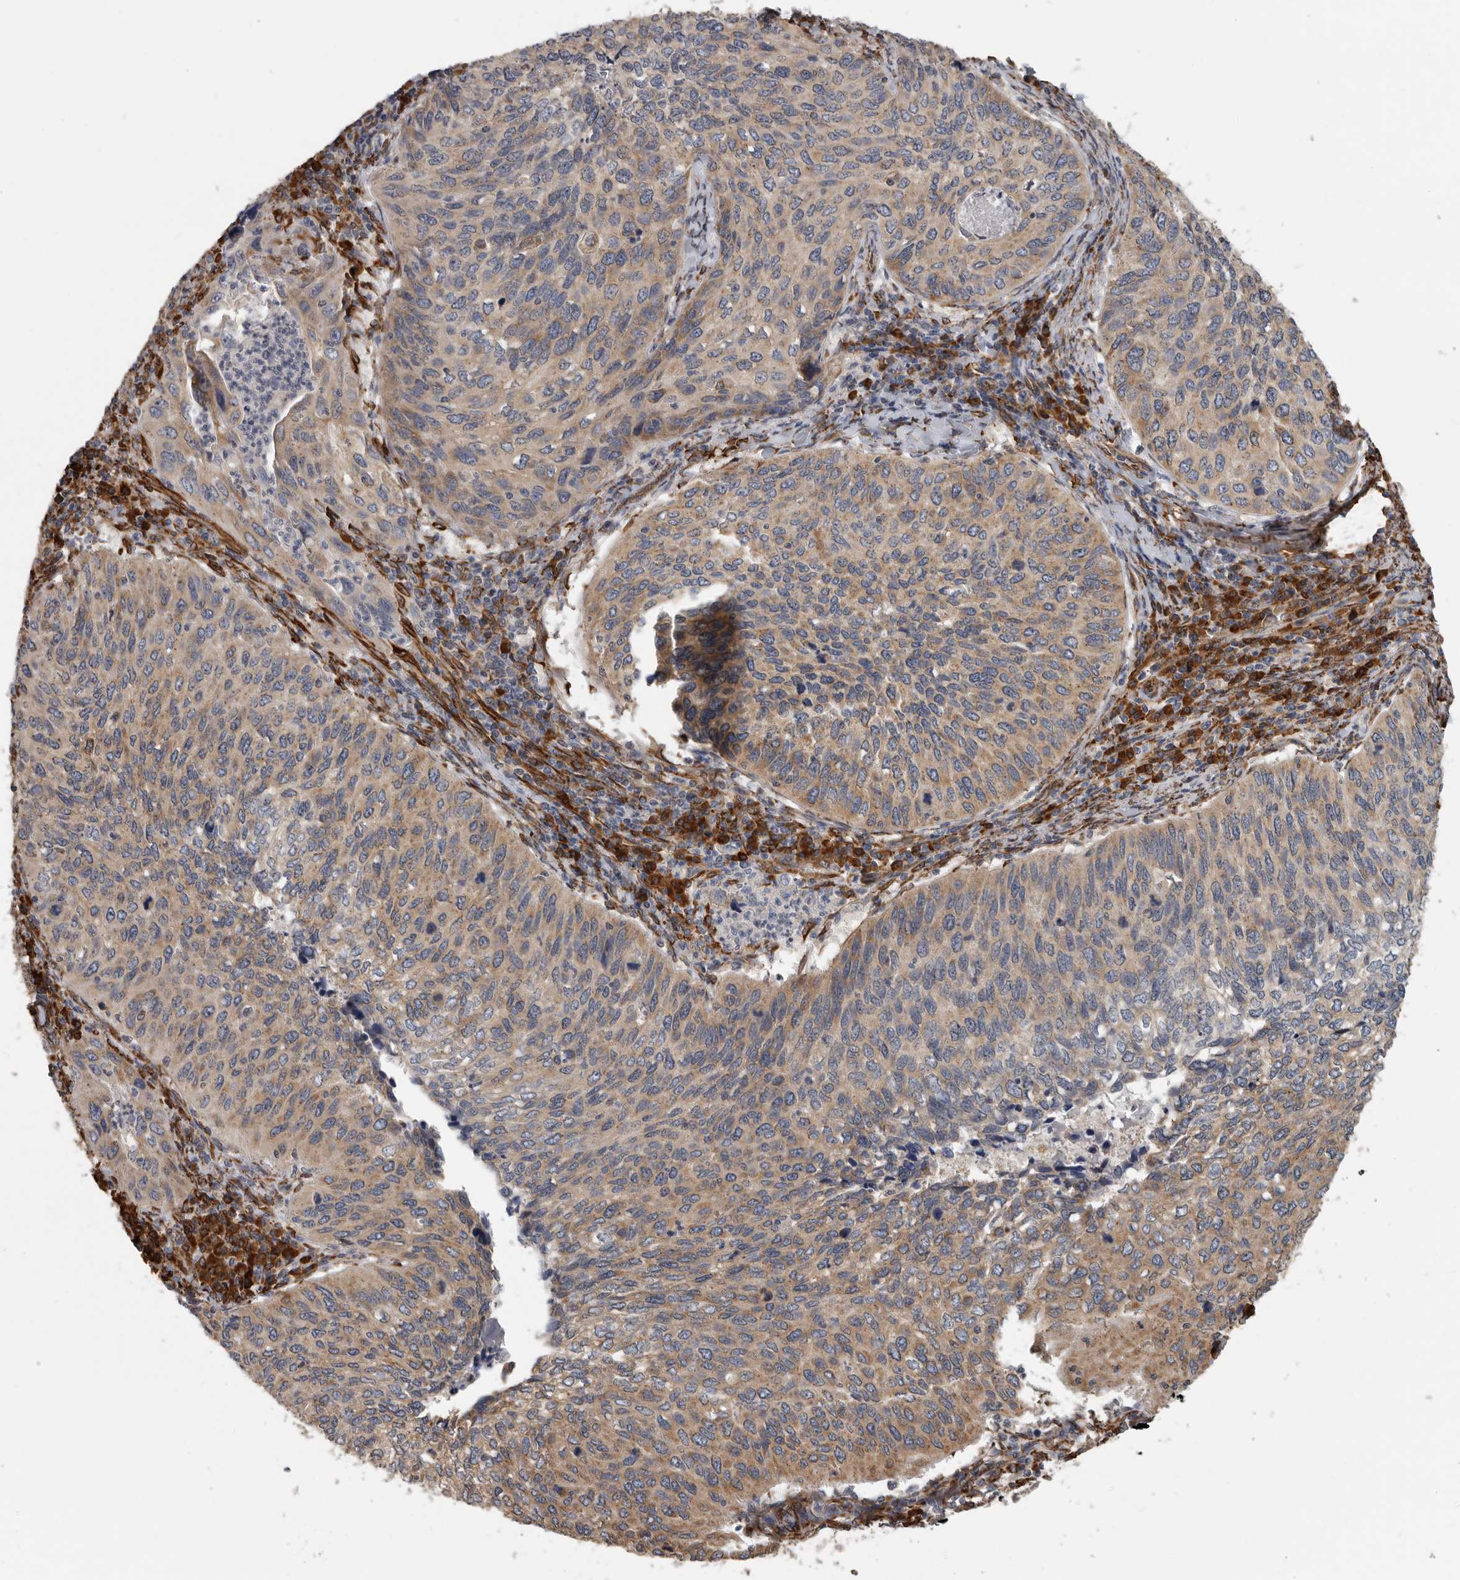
{"staining": {"intensity": "weak", "quantity": ">75%", "location": "cytoplasmic/membranous"}, "tissue": "cervical cancer", "cell_type": "Tumor cells", "image_type": "cancer", "snomed": [{"axis": "morphology", "description": "Squamous cell carcinoma, NOS"}, {"axis": "topography", "description": "Cervix"}], "caption": "Immunohistochemical staining of squamous cell carcinoma (cervical) demonstrates weak cytoplasmic/membranous protein positivity in approximately >75% of tumor cells.", "gene": "CEP350", "patient": {"sex": "female", "age": 38}}